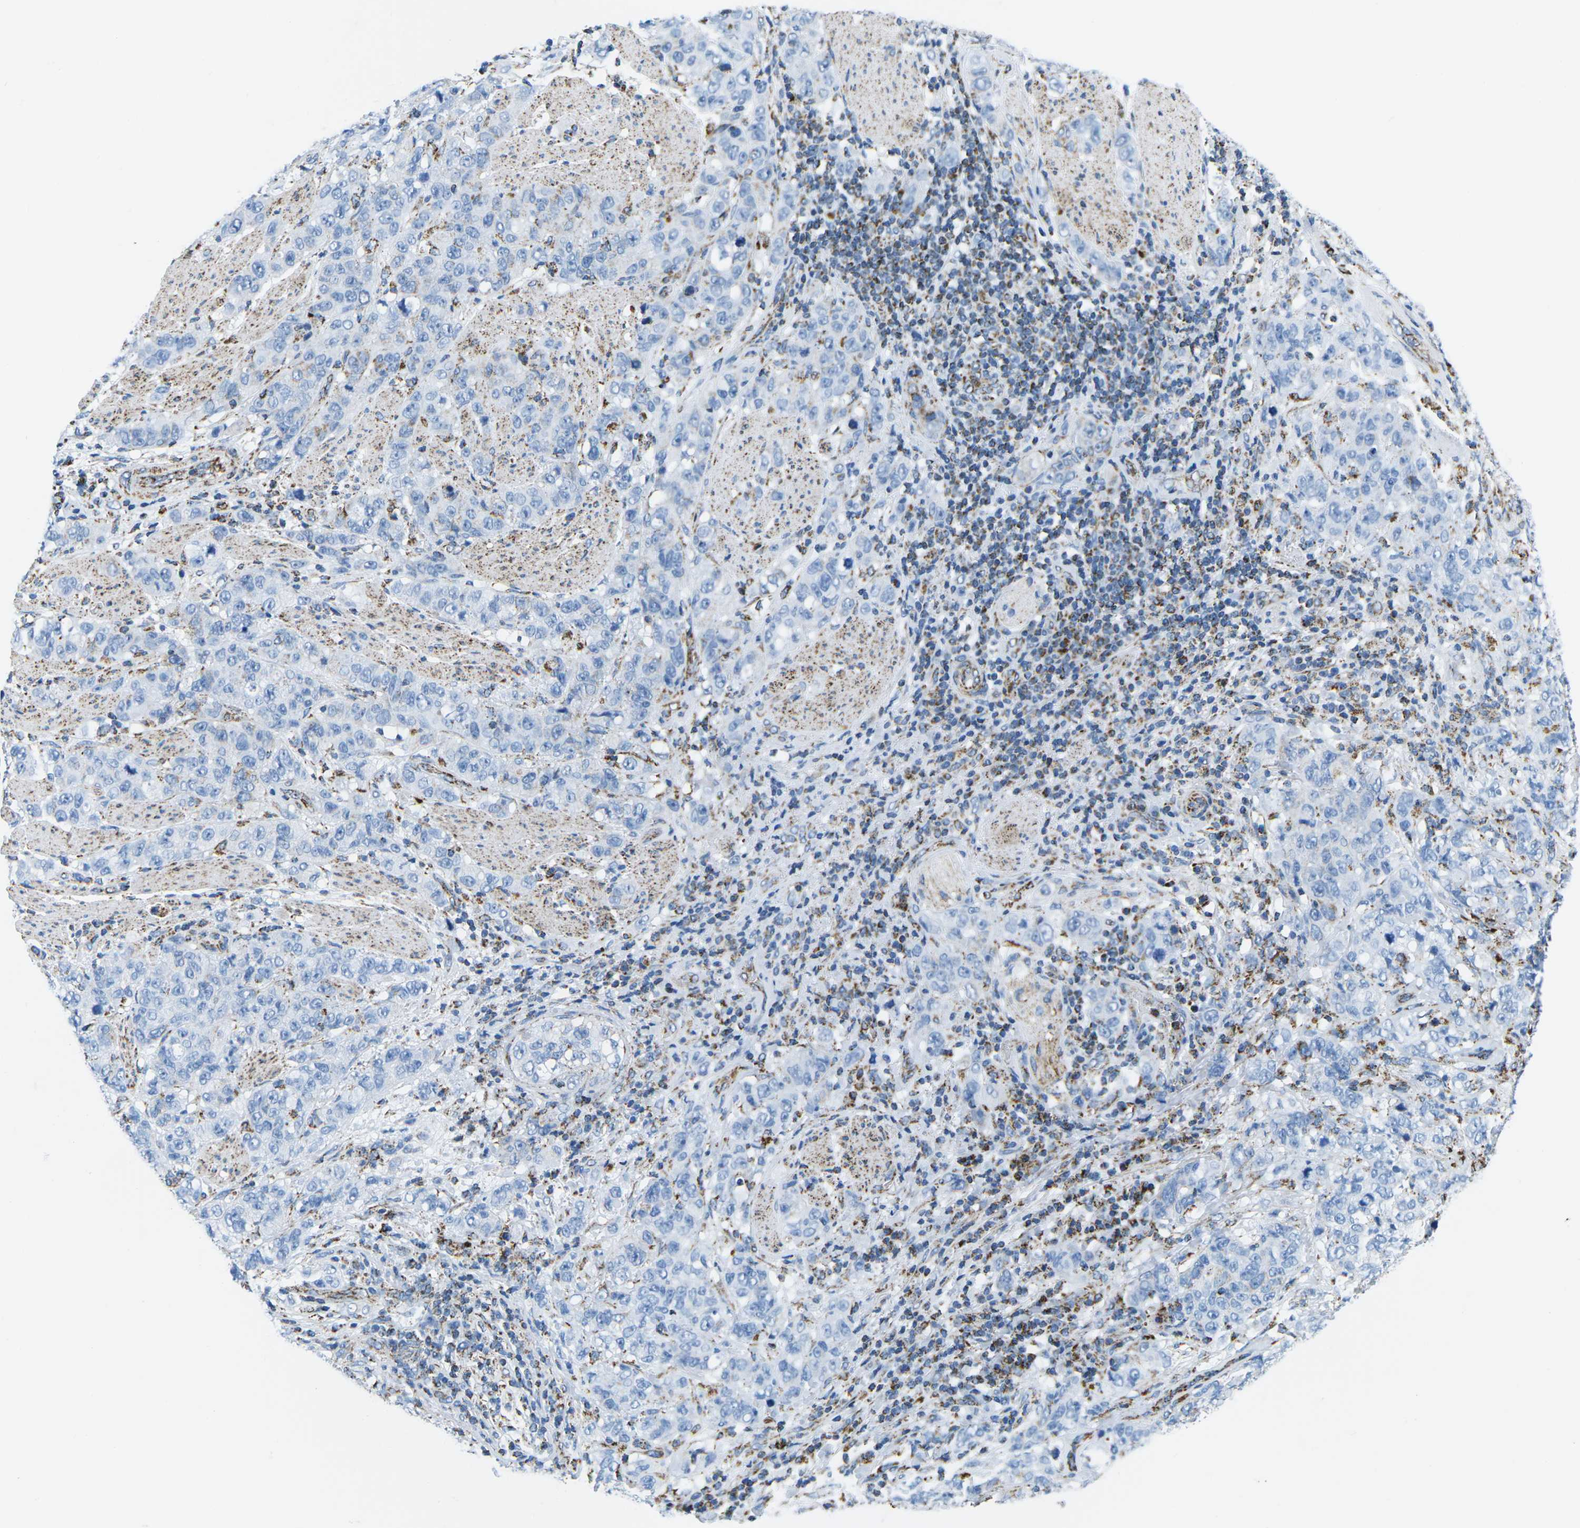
{"staining": {"intensity": "negative", "quantity": "none", "location": "none"}, "tissue": "stomach cancer", "cell_type": "Tumor cells", "image_type": "cancer", "snomed": [{"axis": "morphology", "description": "Adenocarcinoma, NOS"}, {"axis": "topography", "description": "Stomach"}], "caption": "DAB immunohistochemical staining of human stomach adenocarcinoma exhibits no significant staining in tumor cells. Nuclei are stained in blue.", "gene": "COX6C", "patient": {"sex": "male", "age": 48}}